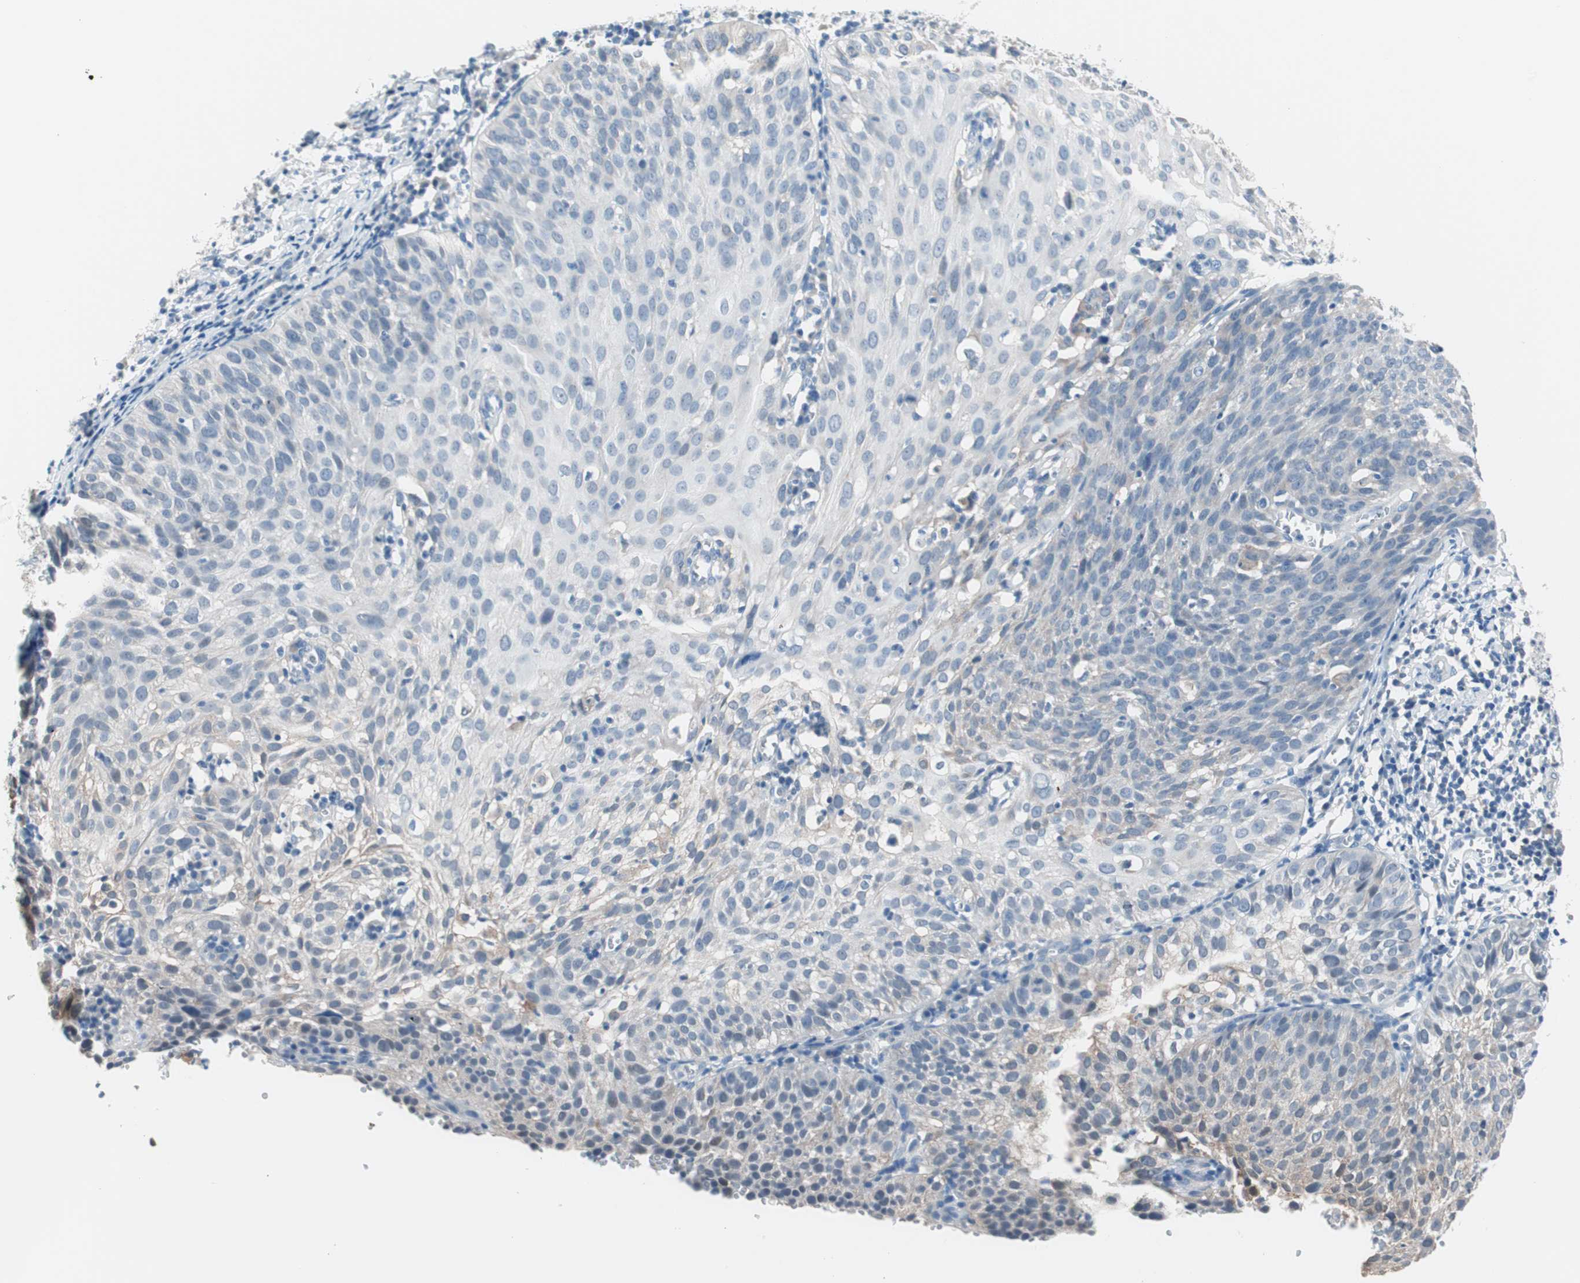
{"staining": {"intensity": "weak", "quantity": "<25%", "location": "cytoplasmic/membranous"}, "tissue": "cervical cancer", "cell_type": "Tumor cells", "image_type": "cancer", "snomed": [{"axis": "morphology", "description": "Squamous cell carcinoma, NOS"}, {"axis": "topography", "description": "Cervix"}], "caption": "The IHC histopathology image has no significant positivity in tumor cells of cervical cancer tissue.", "gene": "VIL1", "patient": {"sex": "female", "age": 38}}